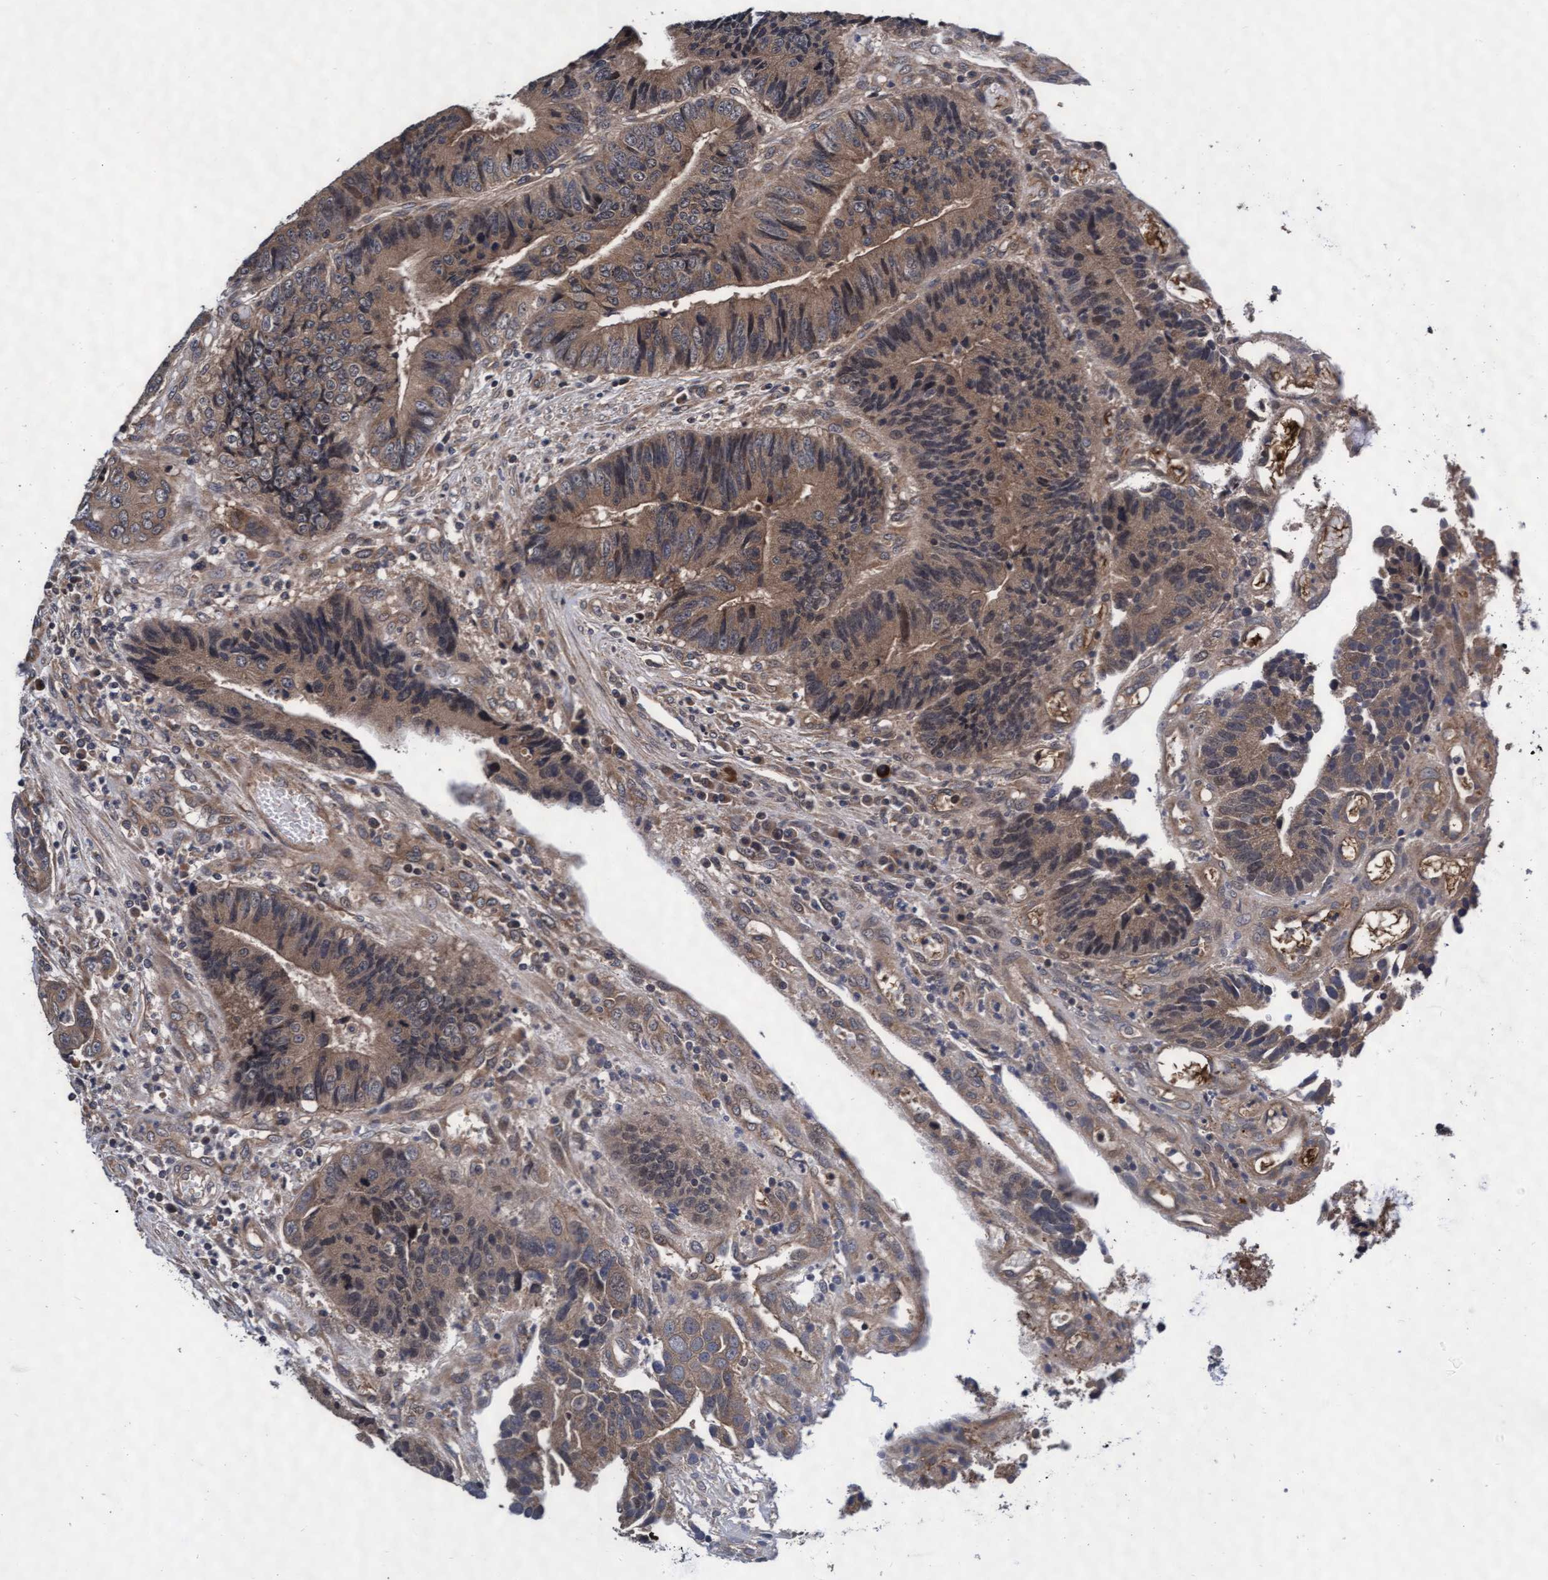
{"staining": {"intensity": "weak", "quantity": ">75%", "location": "cytoplasmic/membranous"}, "tissue": "colorectal cancer", "cell_type": "Tumor cells", "image_type": "cancer", "snomed": [{"axis": "morphology", "description": "Adenocarcinoma, NOS"}, {"axis": "topography", "description": "Rectum"}], "caption": "Brown immunohistochemical staining in human adenocarcinoma (colorectal) shows weak cytoplasmic/membranous expression in about >75% of tumor cells. The staining is performed using DAB brown chromogen to label protein expression. The nuclei are counter-stained blue using hematoxylin.", "gene": "EFCAB13", "patient": {"sex": "male", "age": 84}}